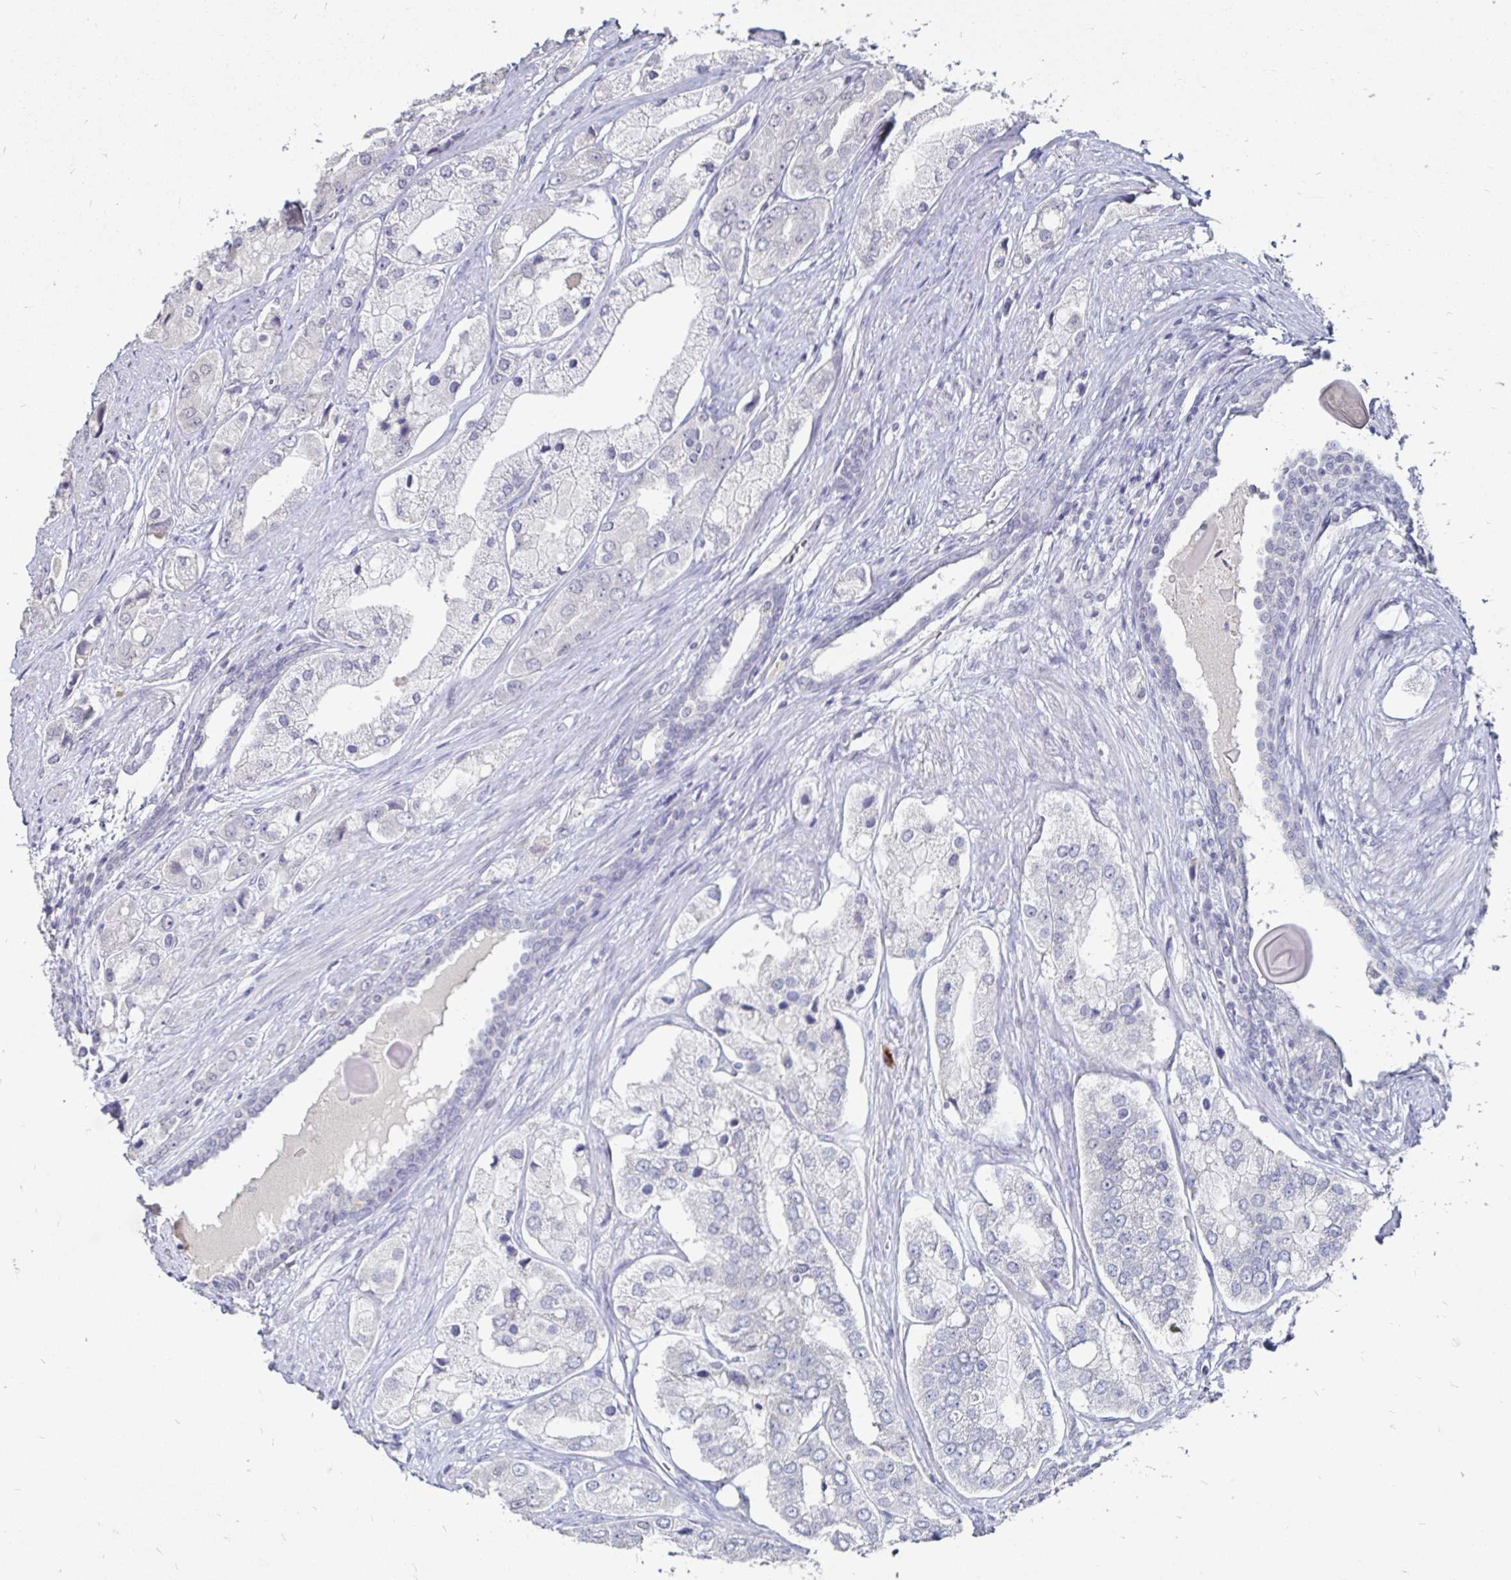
{"staining": {"intensity": "negative", "quantity": "none", "location": "none"}, "tissue": "prostate cancer", "cell_type": "Tumor cells", "image_type": "cancer", "snomed": [{"axis": "morphology", "description": "Adenocarcinoma, Low grade"}, {"axis": "topography", "description": "Prostate"}], "caption": "Immunohistochemistry histopathology image of neoplastic tissue: human prostate low-grade adenocarcinoma stained with DAB (3,3'-diaminobenzidine) reveals no significant protein staining in tumor cells.", "gene": "FAIM2", "patient": {"sex": "male", "age": 69}}